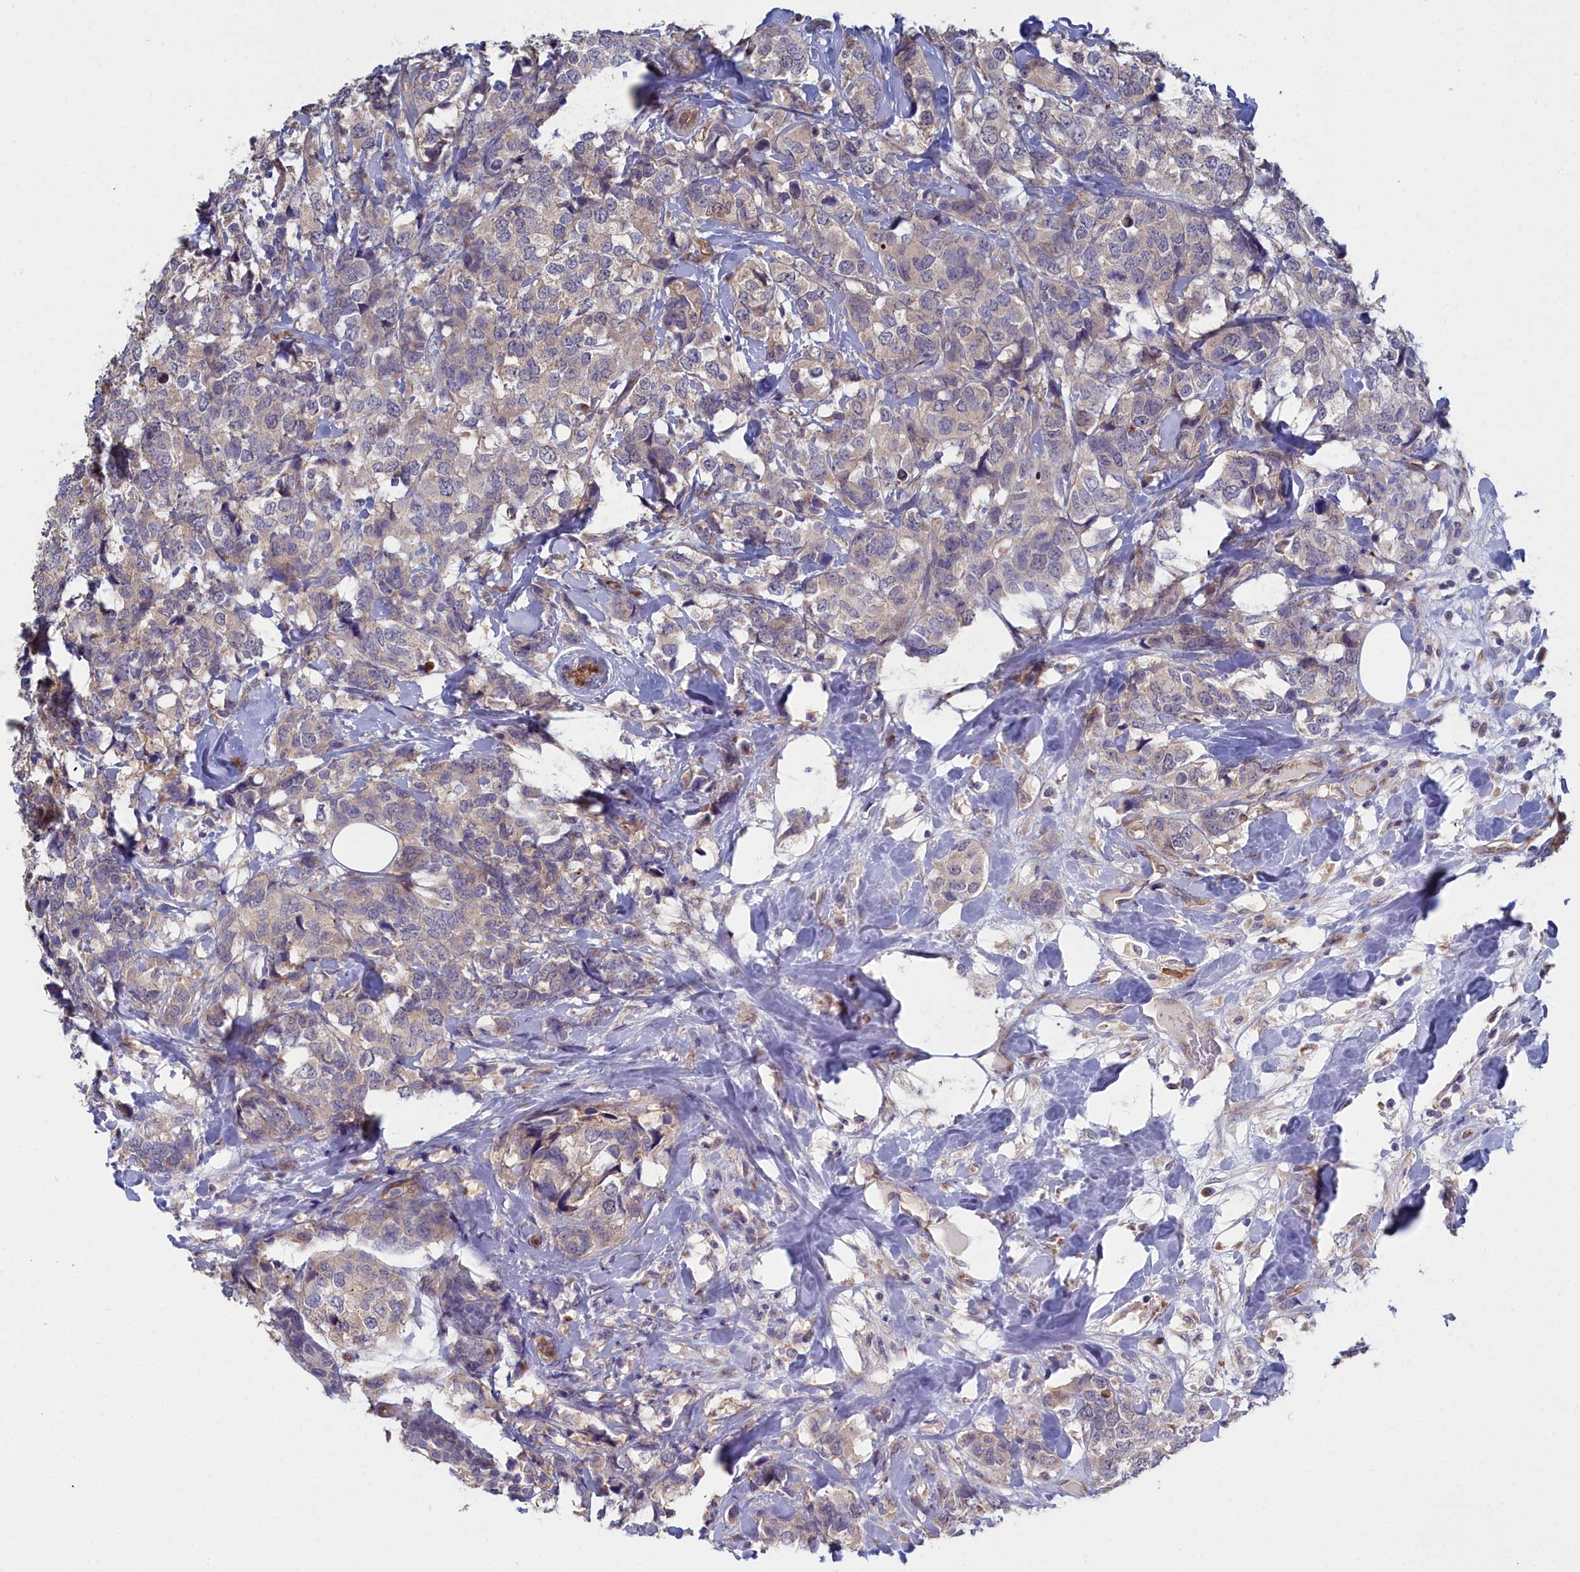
{"staining": {"intensity": "weak", "quantity": "25%-75%", "location": "cytoplasmic/membranous"}, "tissue": "breast cancer", "cell_type": "Tumor cells", "image_type": "cancer", "snomed": [{"axis": "morphology", "description": "Lobular carcinoma"}, {"axis": "topography", "description": "Breast"}], "caption": "Breast cancer was stained to show a protein in brown. There is low levels of weak cytoplasmic/membranous expression in about 25%-75% of tumor cells.", "gene": "RDX", "patient": {"sex": "female", "age": 59}}